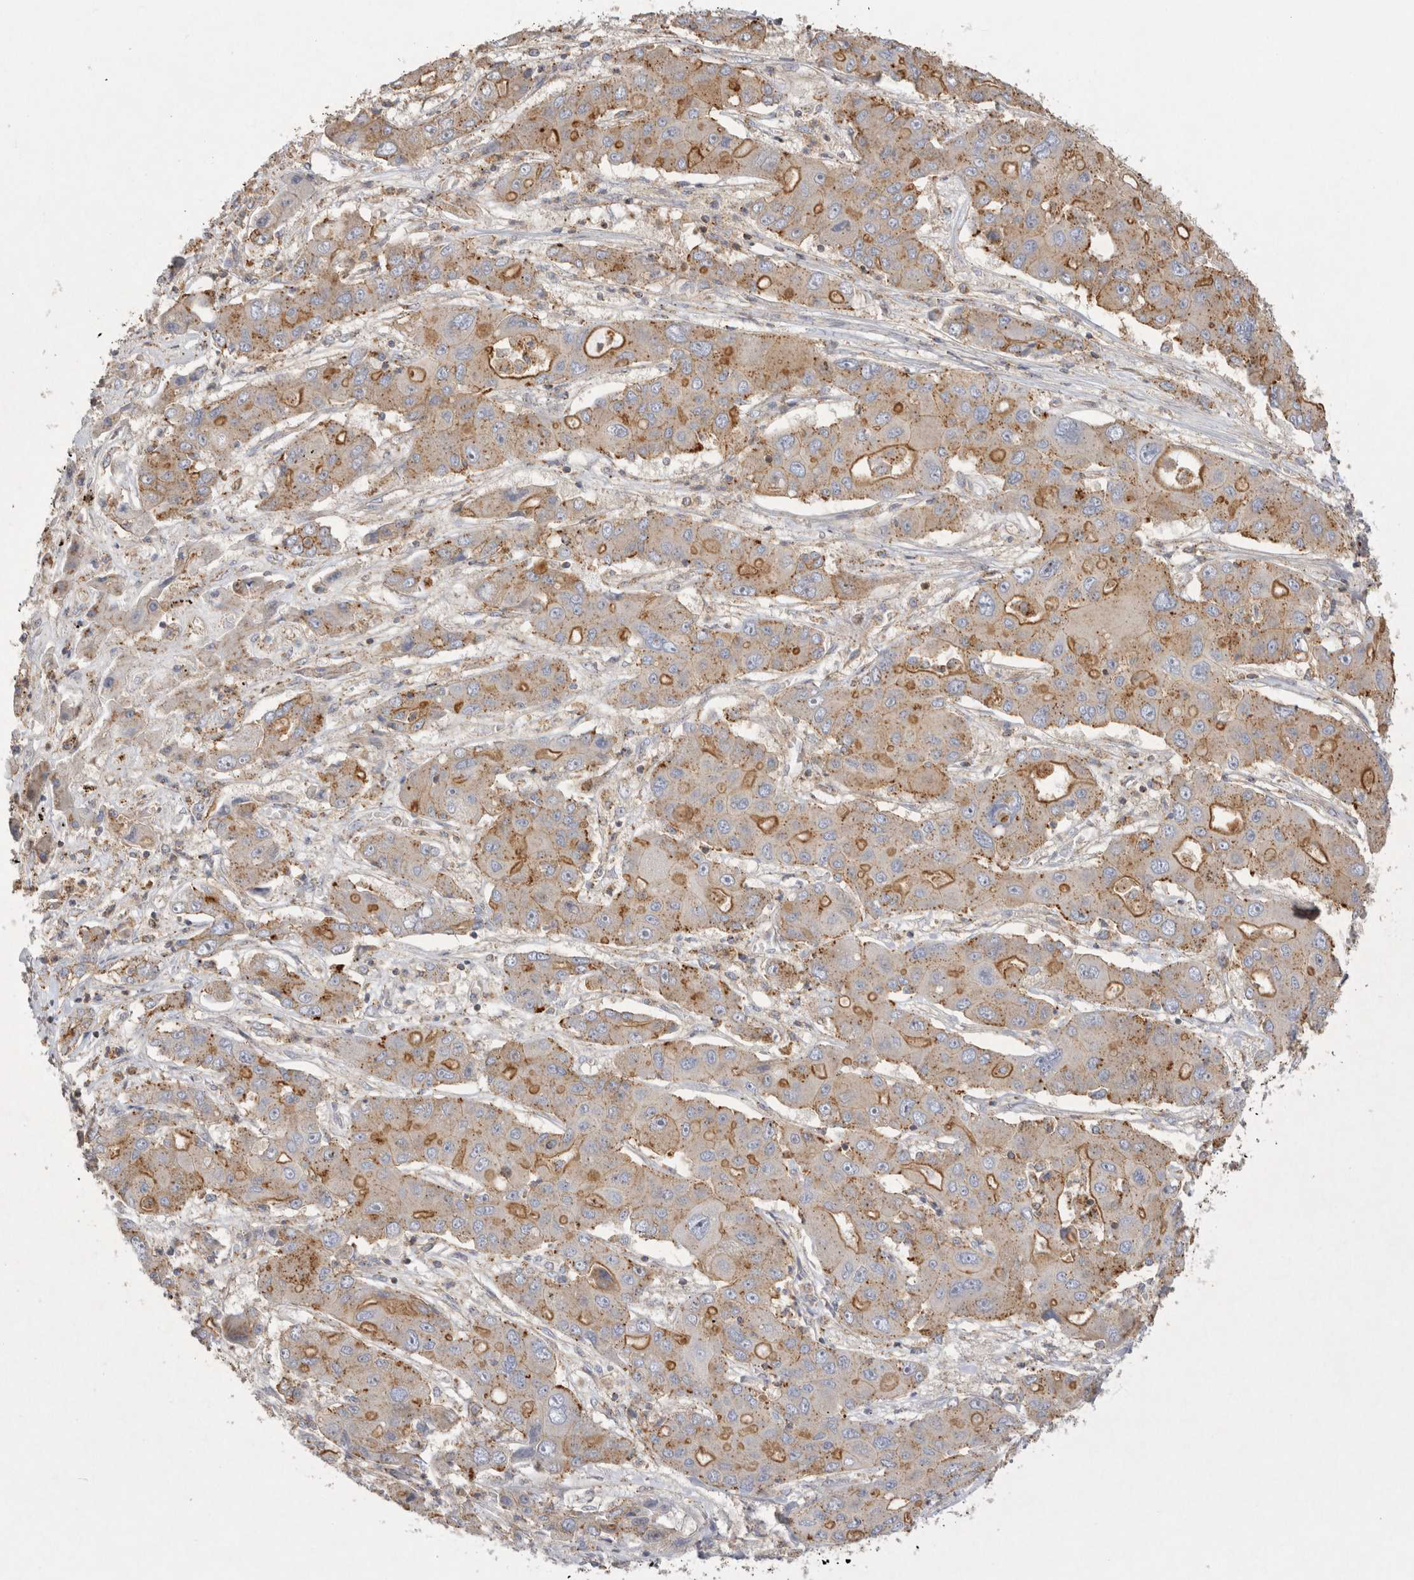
{"staining": {"intensity": "moderate", "quantity": "25%-75%", "location": "cytoplasmic/membranous"}, "tissue": "liver cancer", "cell_type": "Tumor cells", "image_type": "cancer", "snomed": [{"axis": "morphology", "description": "Cholangiocarcinoma"}, {"axis": "topography", "description": "Liver"}], "caption": "Protein staining by immunohistochemistry (IHC) demonstrates moderate cytoplasmic/membranous expression in approximately 25%-75% of tumor cells in cholangiocarcinoma (liver). (Brightfield microscopy of DAB IHC at high magnification).", "gene": "CHMP6", "patient": {"sex": "male", "age": 67}}